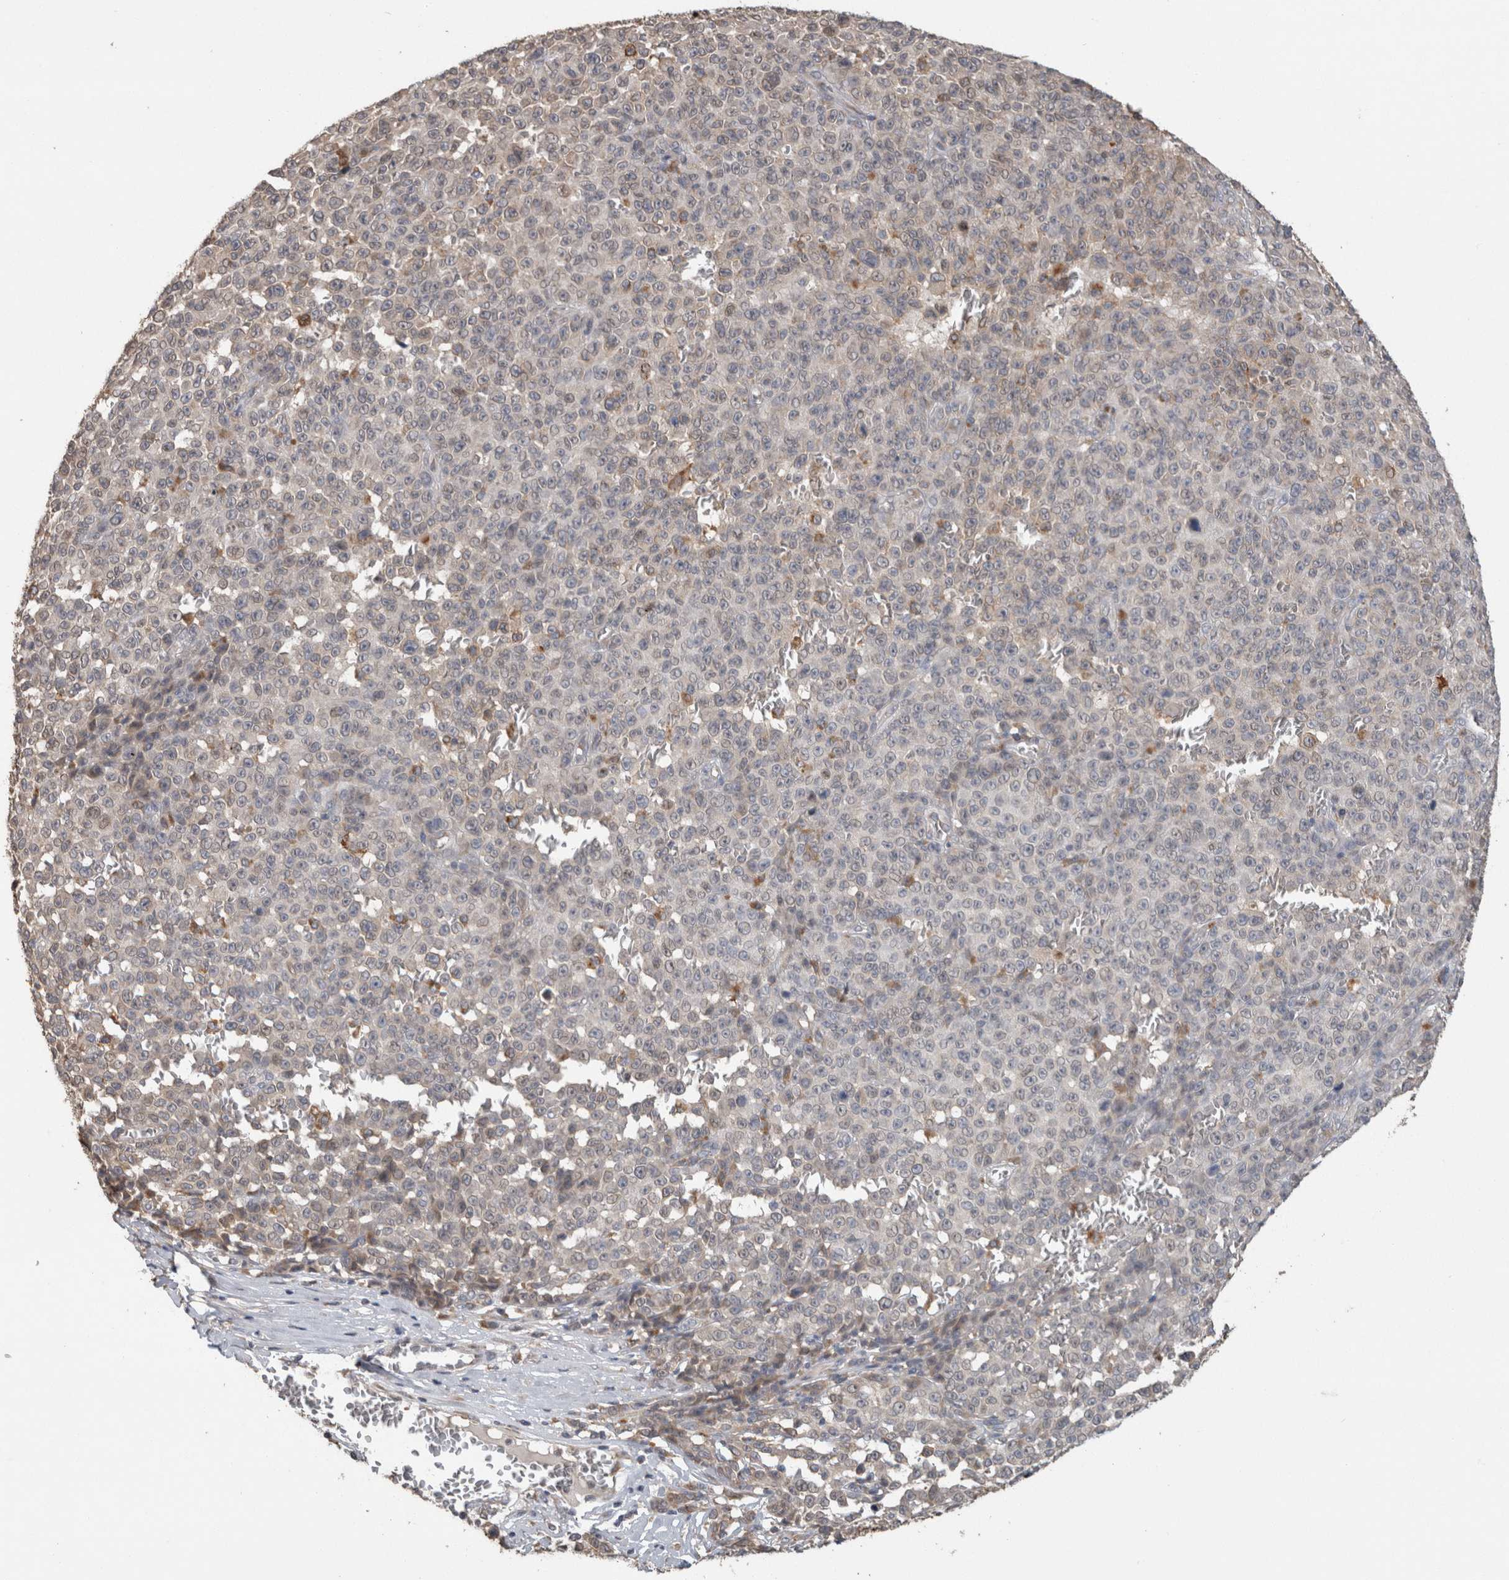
{"staining": {"intensity": "weak", "quantity": "<25%", "location": "cytoplasmic/membranous"}, "tissue": "melanoma", "cell_type": "Tumor cells", "image_type": "cancer", "snomed": [{"axis": "morphology", "description": "Malignant melanoma, NOS"}, {"axis": "topography", "description": "Skin"}], "caption": "Immunohistochemistry of human malignant melanoma shows no staining in tumor cells.", "gene": "ADGRL3", "patient": {"sex": "female", "age": 82}}